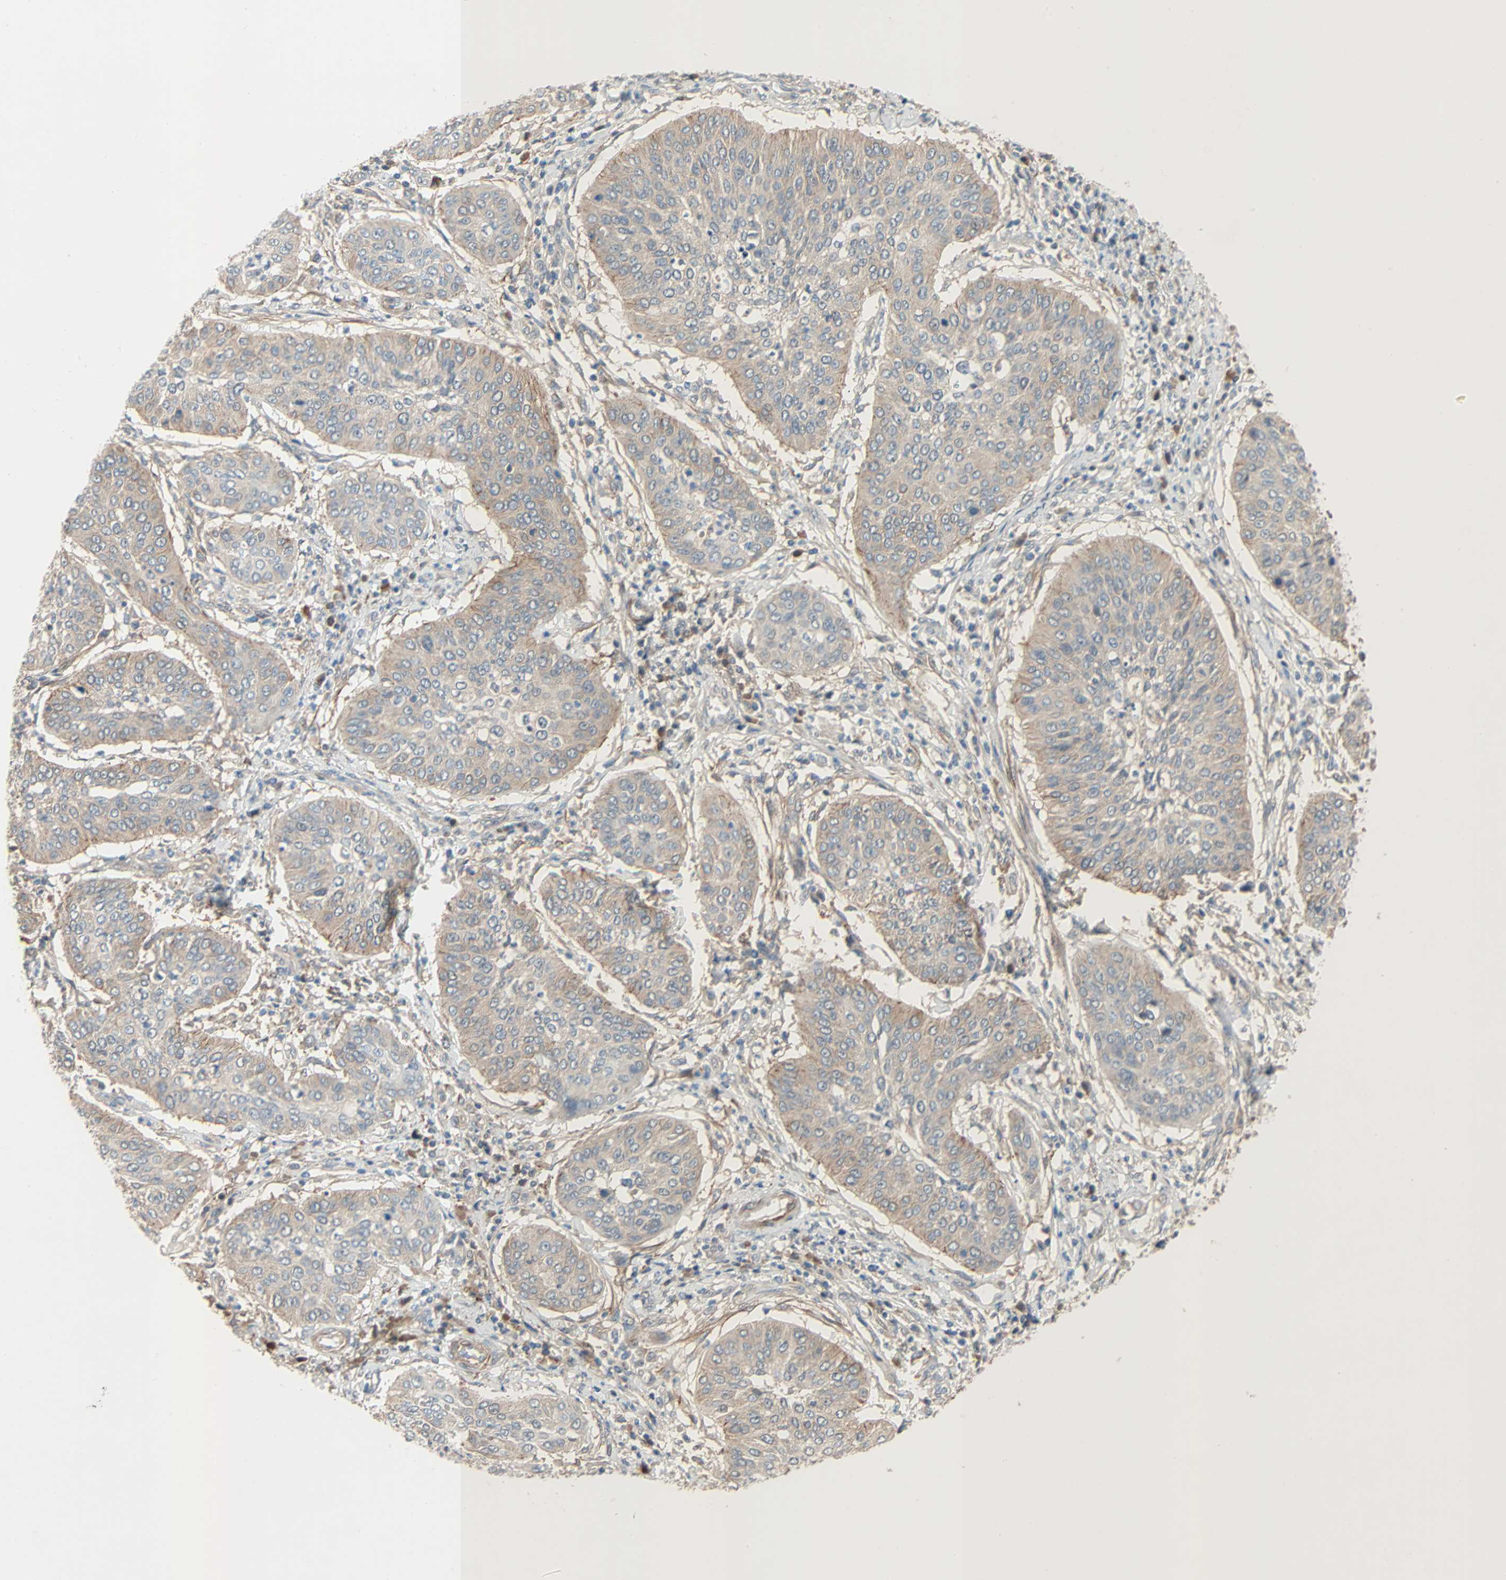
{"staining": {"intensity": "weak", "quantity": ">75%", "location": "cytoplasmic/membranous"}, "tissue": "cervical cancer", "cell_type": "Tumor cells", "image_type": "cancer", "snomed": [{"axis": "morphology", "description": "Normal tissue, NOS"}, {"axis": "morphology", "description": "Squamous cell carcinoma, NOS"}, {"axis": "topography", "description": "Cervix"}], "caption": "IHC (DAB) staining of human cervical cancer exhibits weak cytoplasmic/membranous protein positivity in about >75% of tumor cells. Using DAB (3,3'-diaminobenzidine) (brown) and hematoxylin (blue) stains, captured at high magnification using brightfield microscopy.", "gene": "TNFRSF12A", "patient": {"sex": "female", "age": 39}}